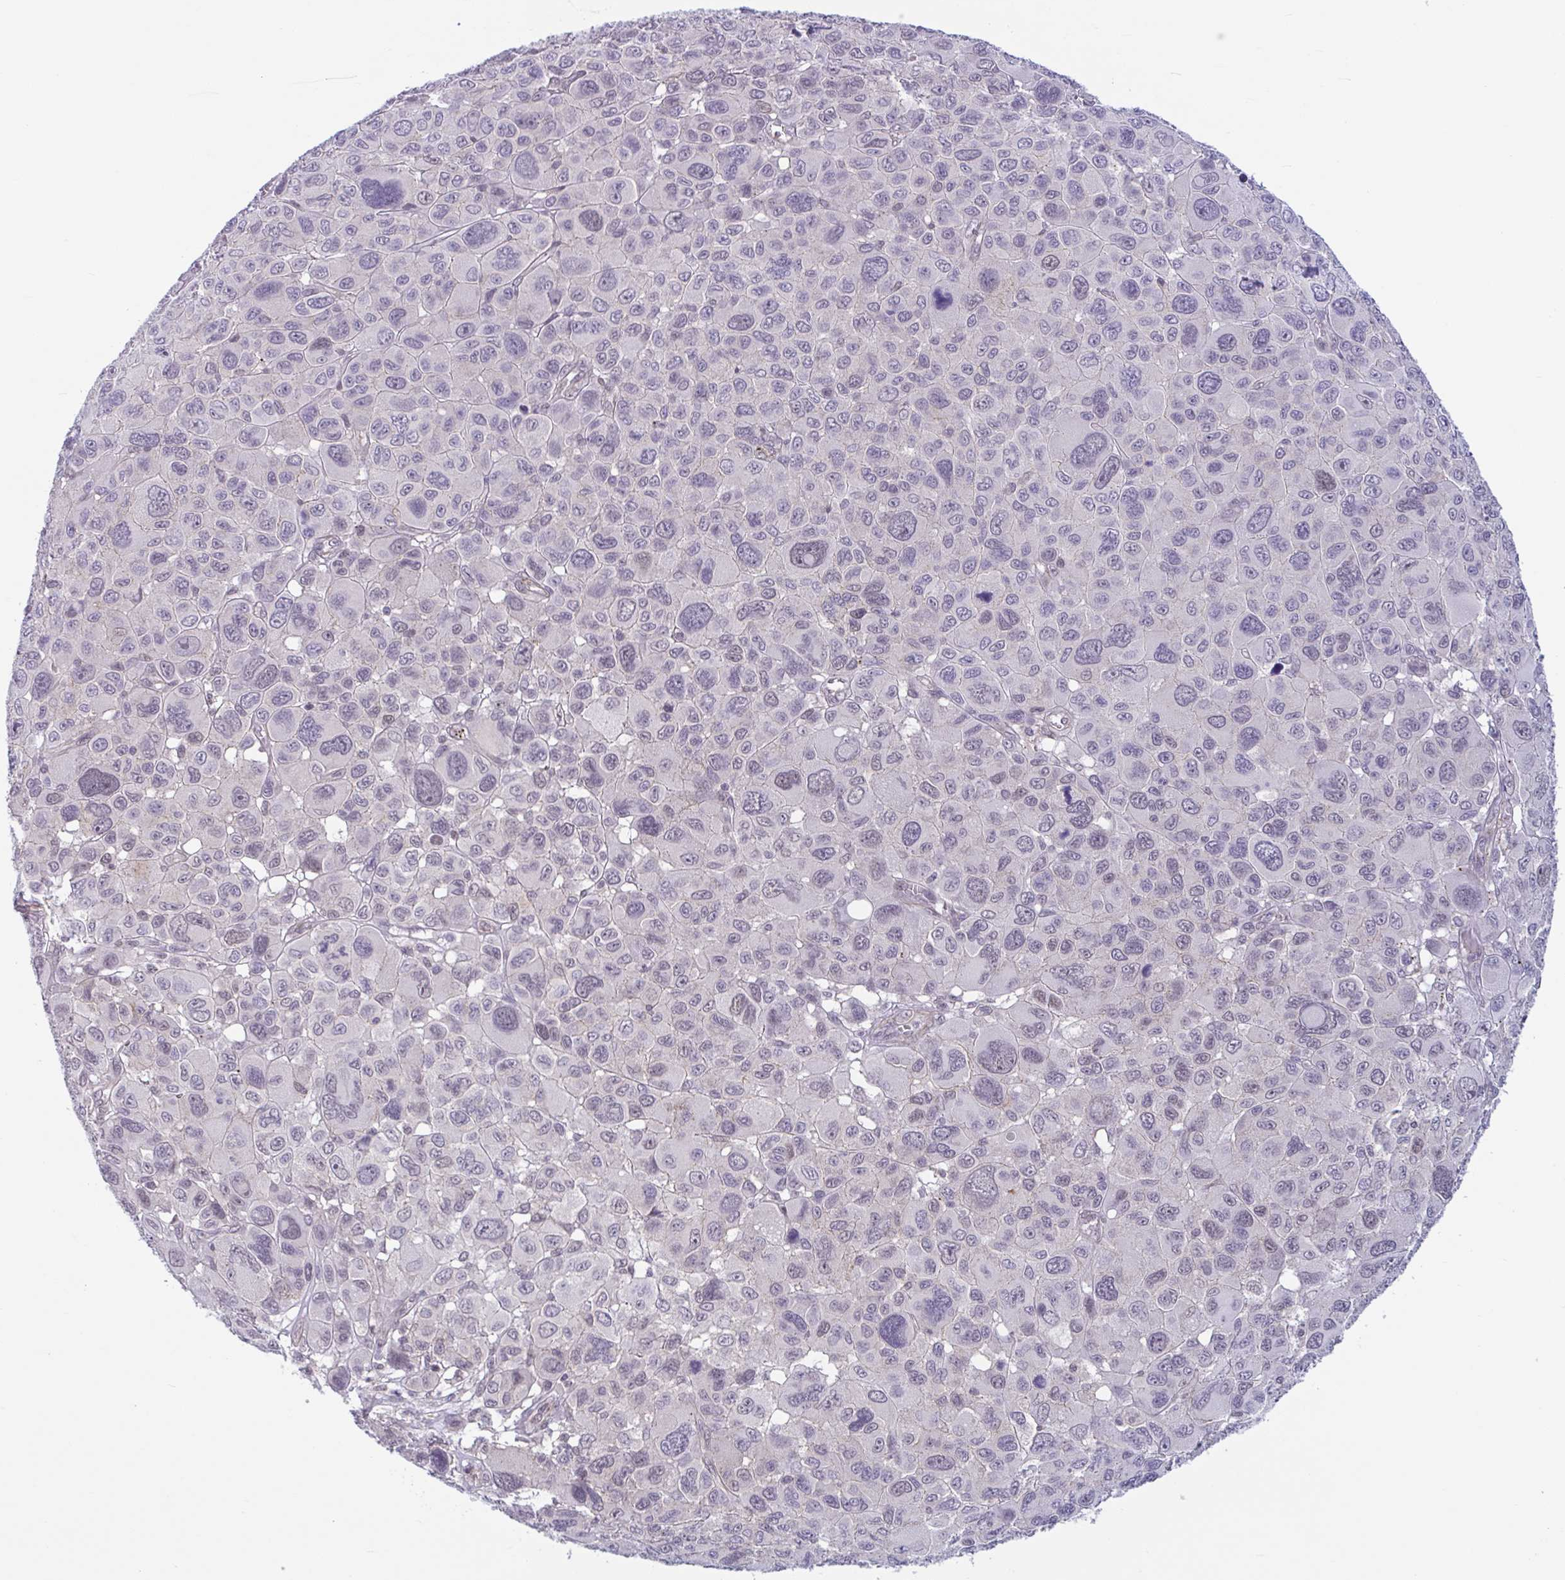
{"staining": {"intensity": "negative", "quantity": "none", "location": "none"}, "tissue": "melanoma", "cell_type": "Tumor cells", "image_type": "cancer", "snomed": [{"axis": "morphology", "description": "Malignant melanoma, NOS"}, {"axis": "topography", "description": "Skin"}], "caption": "Tumor cells show no significant protein expression in melanoma.", "gene": "TTC7B", "patient": {"sex": "female", "age": 66}}